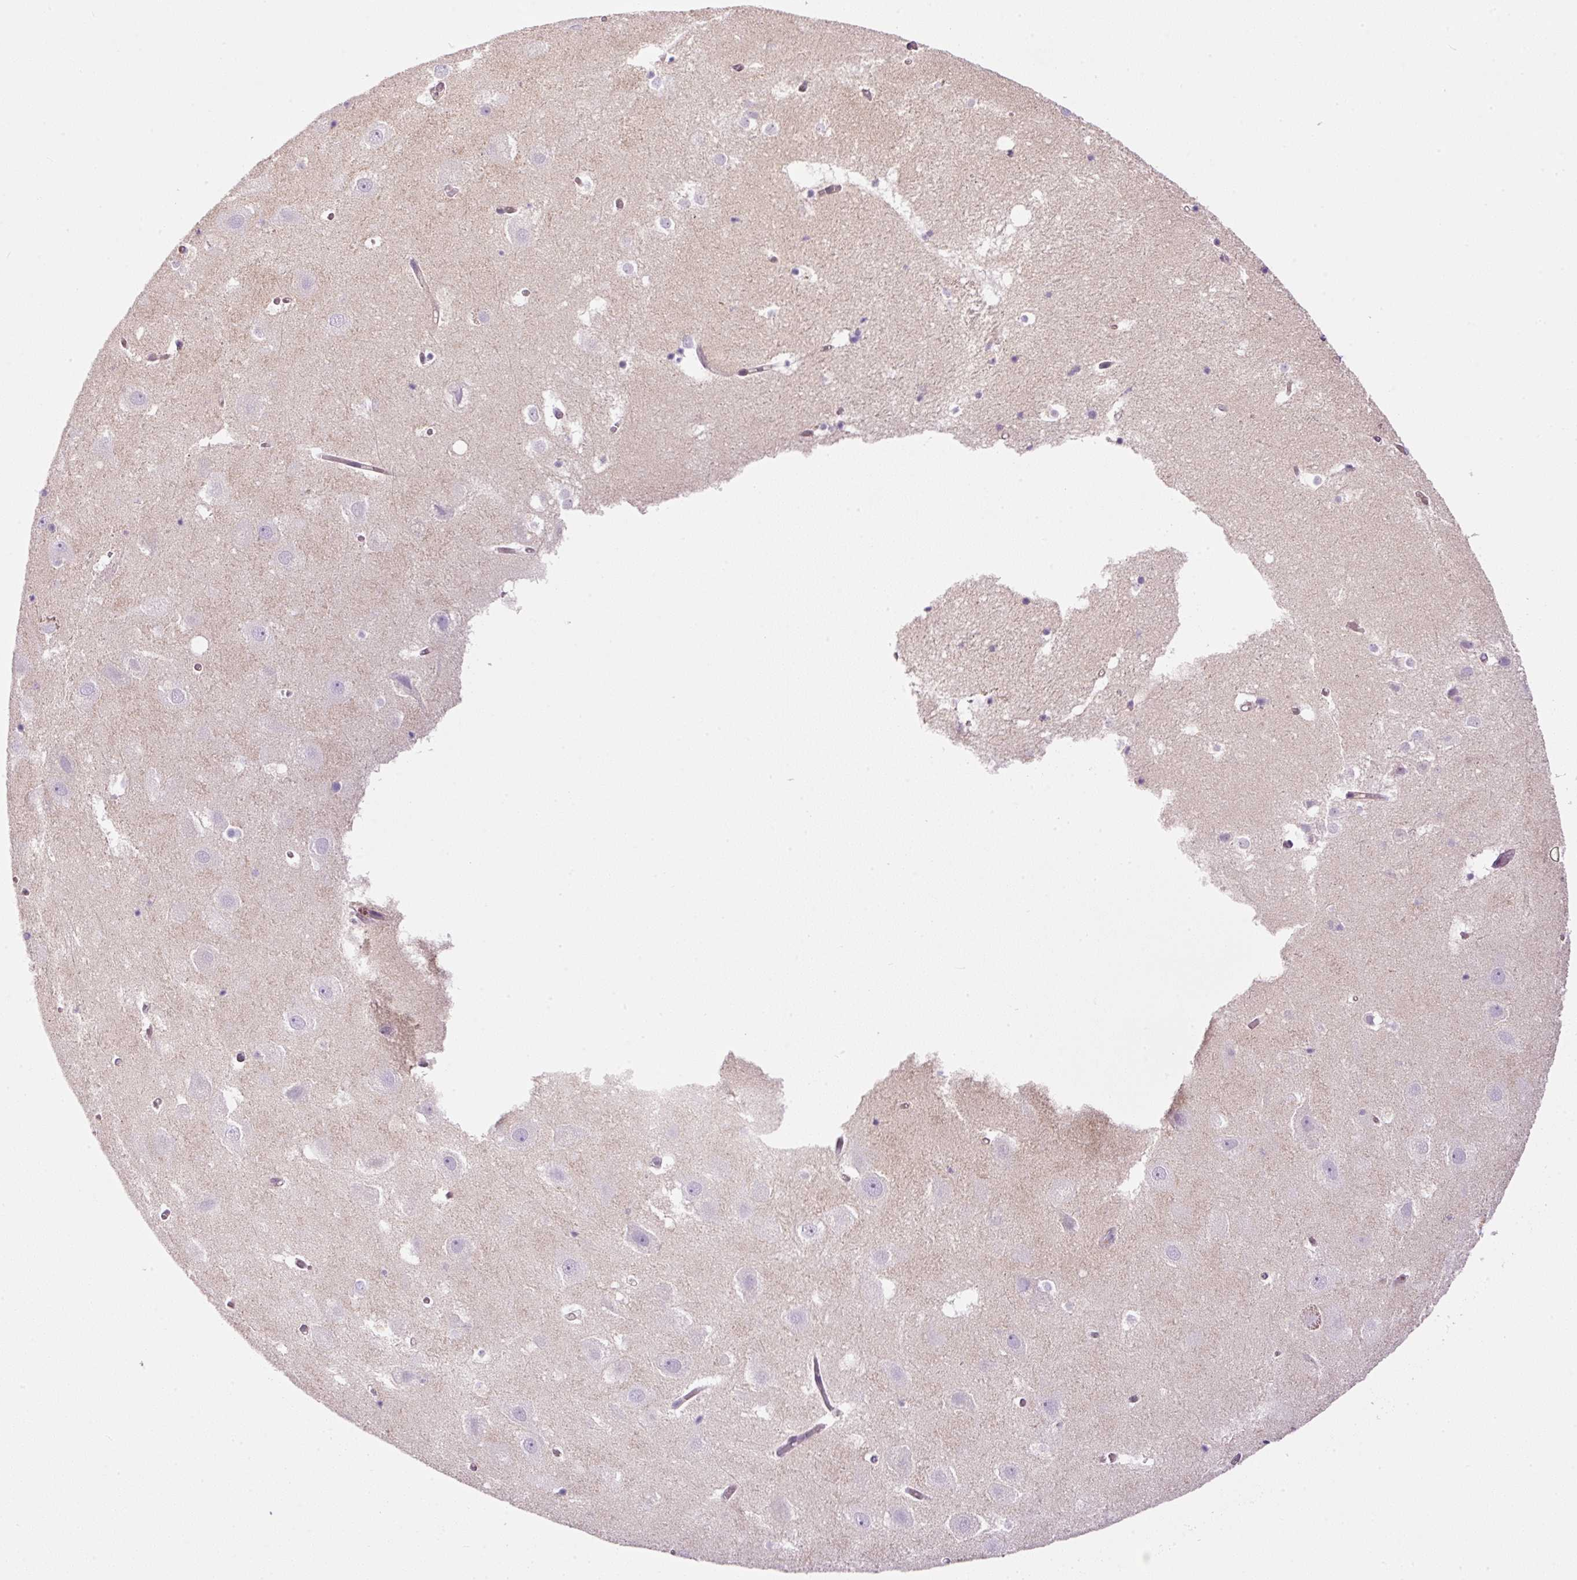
{"staining": {"intensity": "moderate", "quantity": "<25%", "location": "nuclear"}, "tissue": "hippocampus", "cell_type": "Glial cells", "image_type": "normal", "snomed": [{"axis": "morphology", "description": "Normal tissue, NOS"}, {"axis": "topography", "description": "Hippocampus"}], "caption": "Protein expression analysis of normal human hippocampus reveals moderate nuclear positivity in approximately <25% of glial cells. The protein of interest is stained brown, and the nuclei are stained in blue (DAB (3,3'-diaminobenzidine) IHC with brightfield microscopy, high magnification).", "gene": "SRC", "patient": {"sex": "female", "age": 52}}